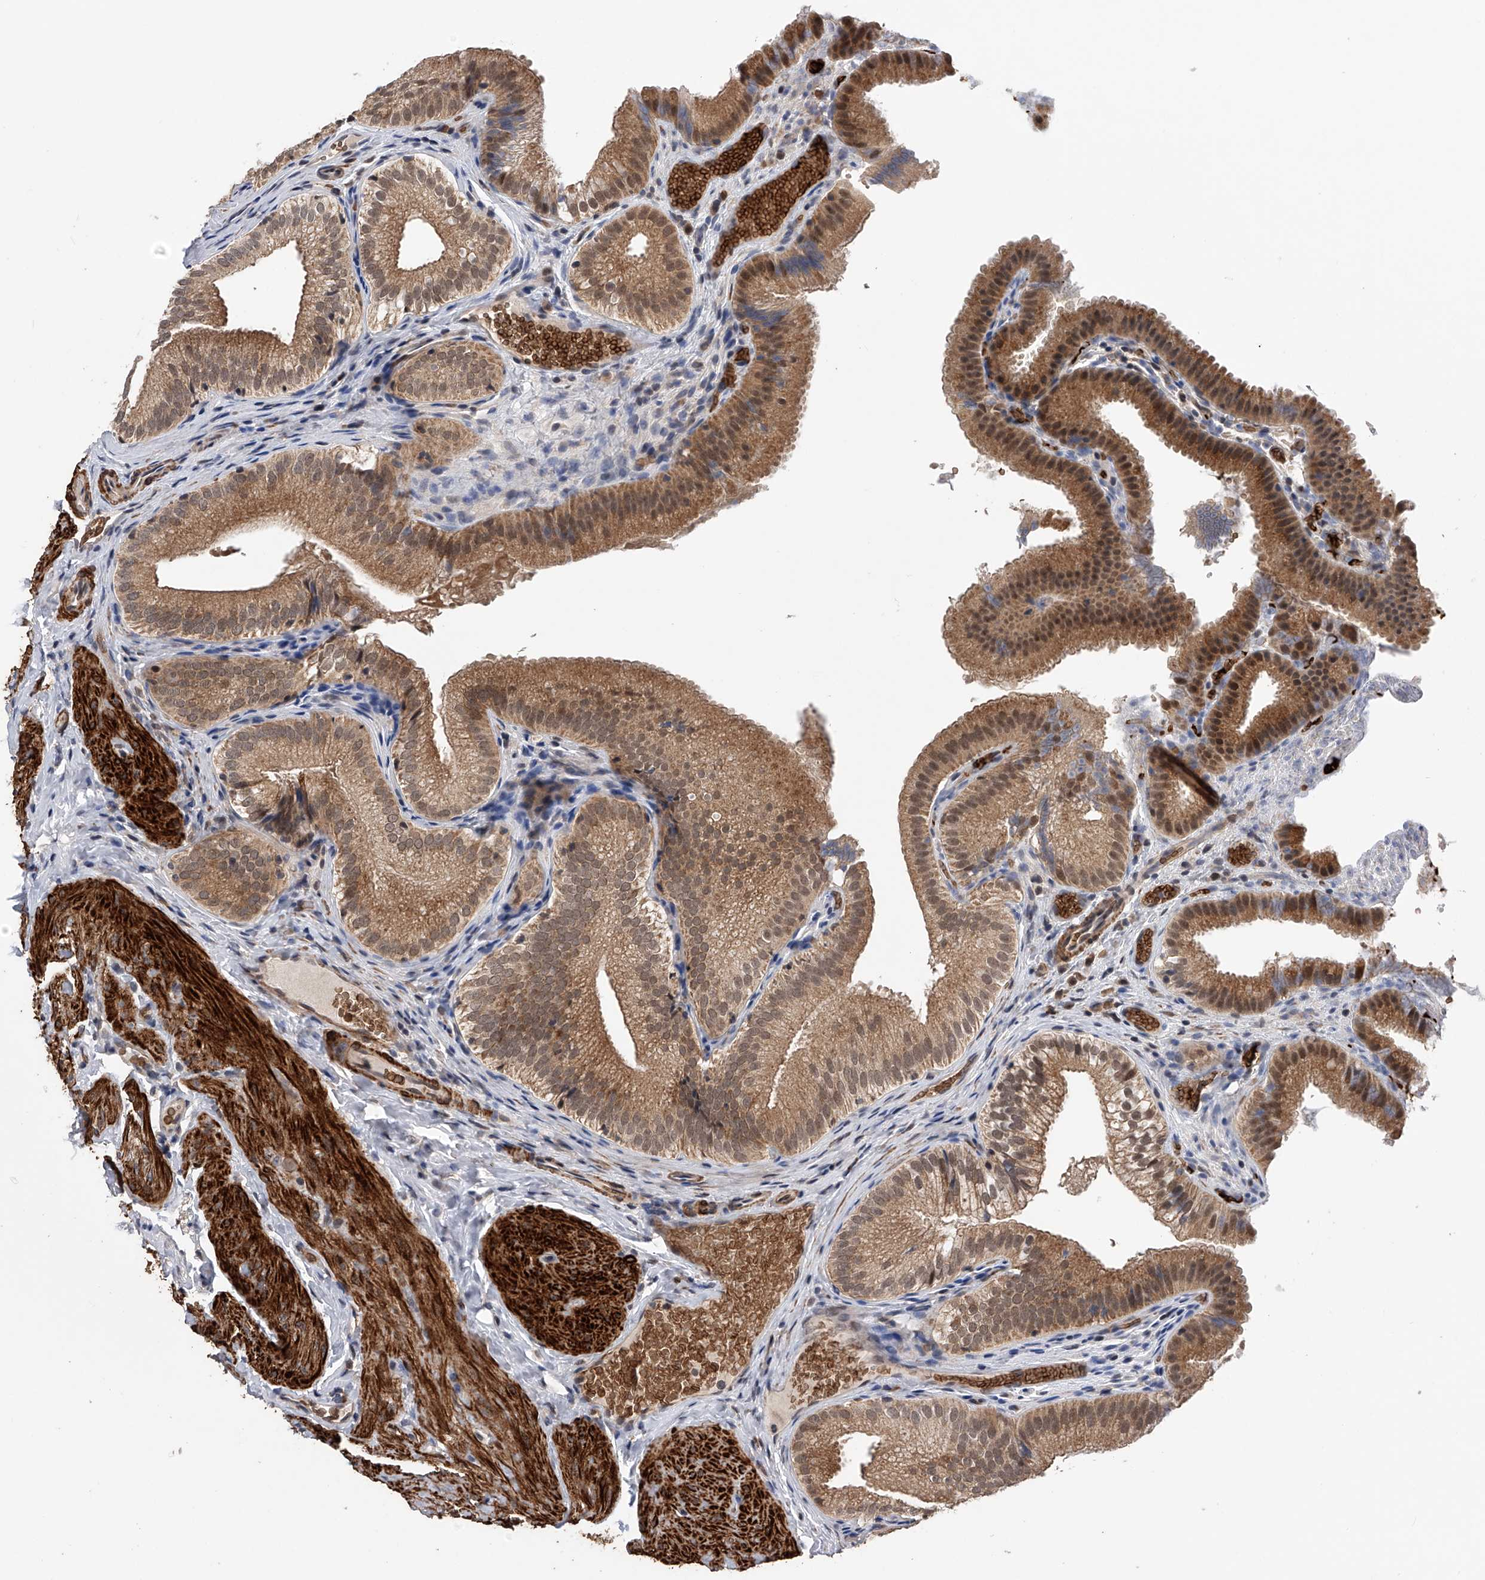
{"staining": {"intensity": "moderate", "quantity": ">75%", "location": "cytoplasmic/membranous,nuclear"}, "tissue": "gallbladder", "cell_type": "Glandular cells", "image_type": "normal", "snomed": [{"axis": "morphology", "description": "Normal tissue, NOS"}, {"axis": "topography", "description": "Gallbladder"}], "caption": "The image reveals immunohistochemical staining of unremarkable gallbladder. There is moderate cytoplasmic/membranous,nuclear expression is seen in about >75% of glandular cells.", "gene": "SPOCK1", "patient": {"sex": "female", "age": 30}}